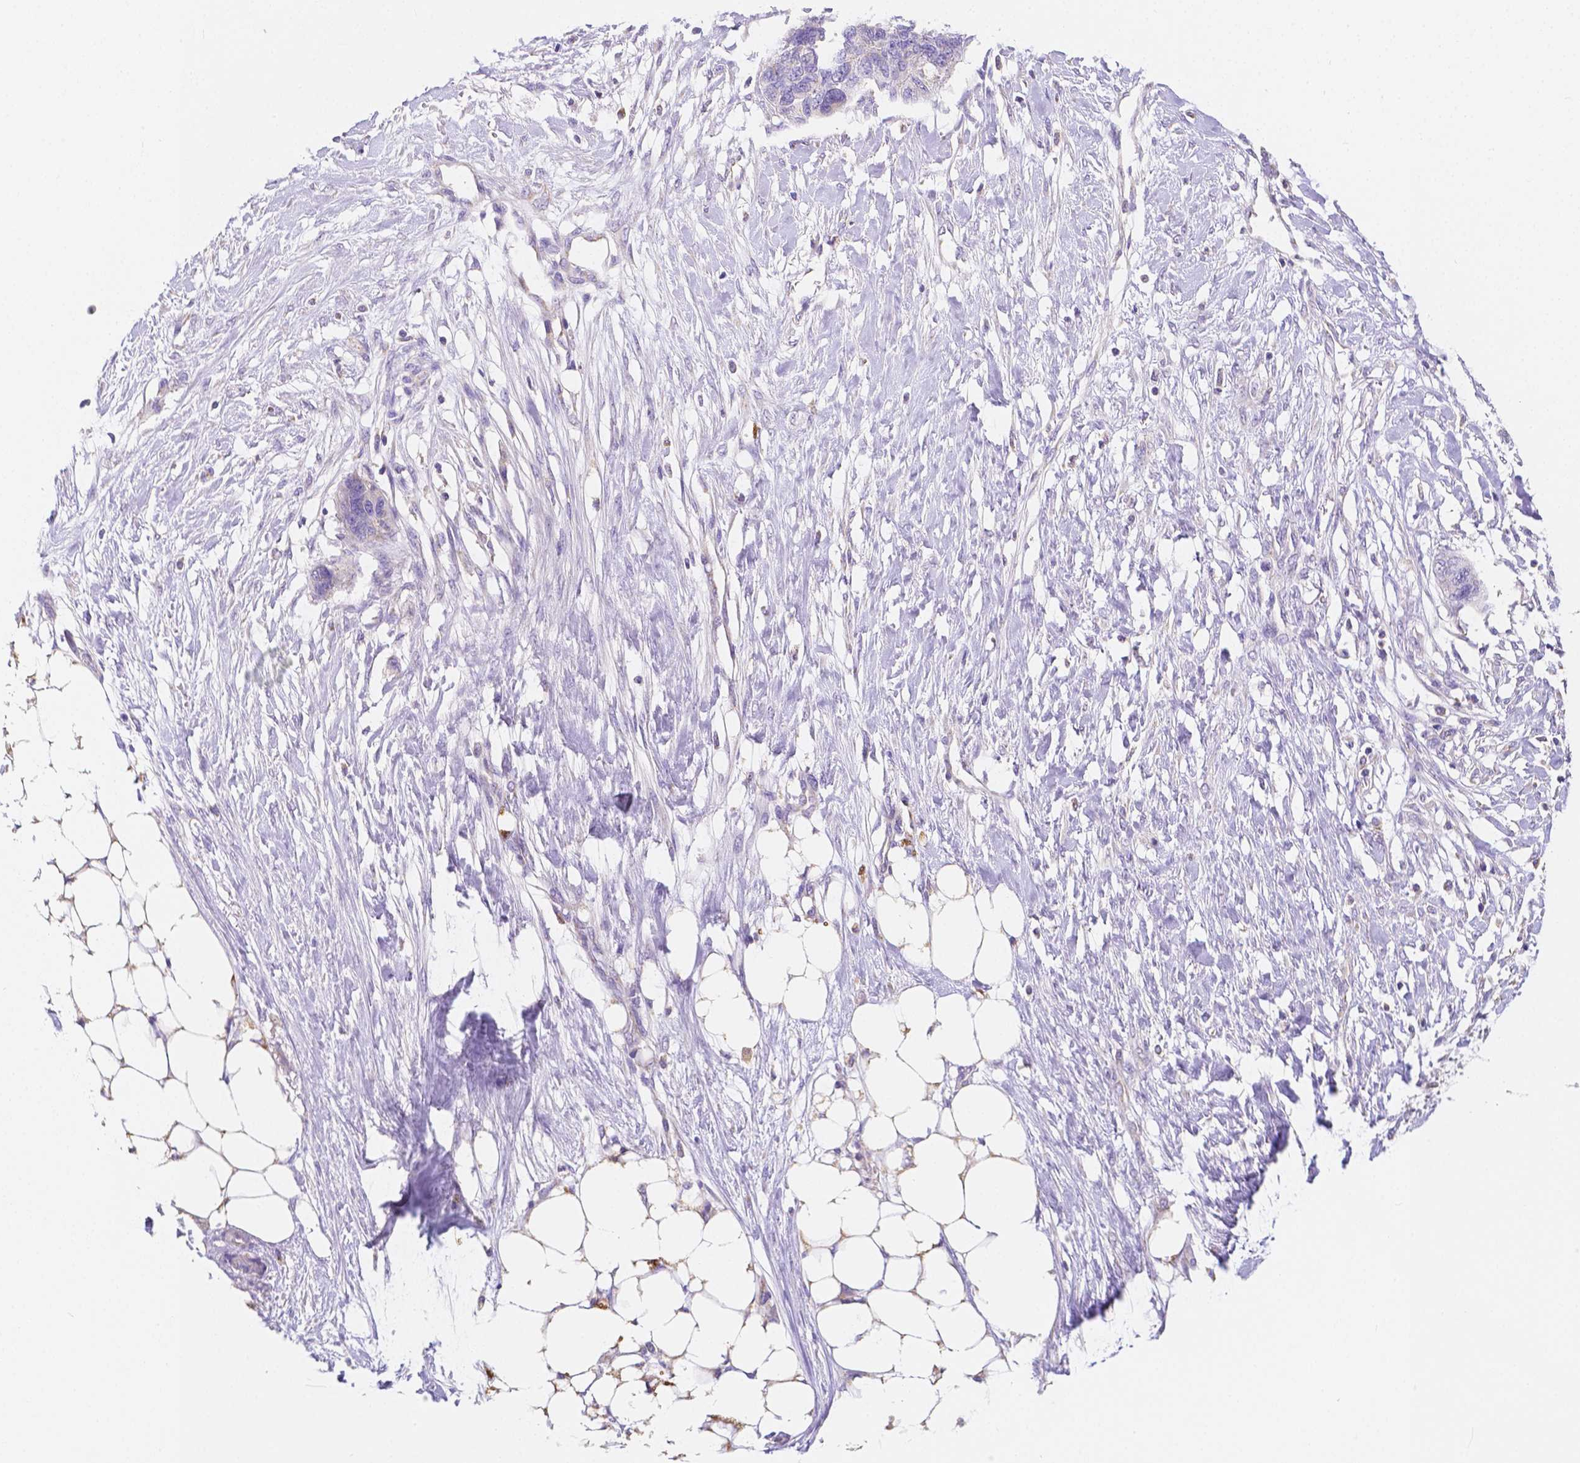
{"staining": {"intensity": "negative", "quantity": "none", "location": "none"}, "tissue": "ovarian cancer", "cell_type": "Tumor cells", "image_type": "cancer", "snomed": [{"axis": "morphology", "description": "Cystadenocarcinoma, serous, NOS"}, {"axis": "topography", "description": "Ovary"}], "caption": "High magnification brightfield microscopy of ovarian cancer (serous cystadenocarcinoma) stained with DAB (brown) and counterstained with hematoxylin (blue): tumor cells show no significant expression.", "gene": "TMEM130", "patient": {"sex": "female", "age": 69}}